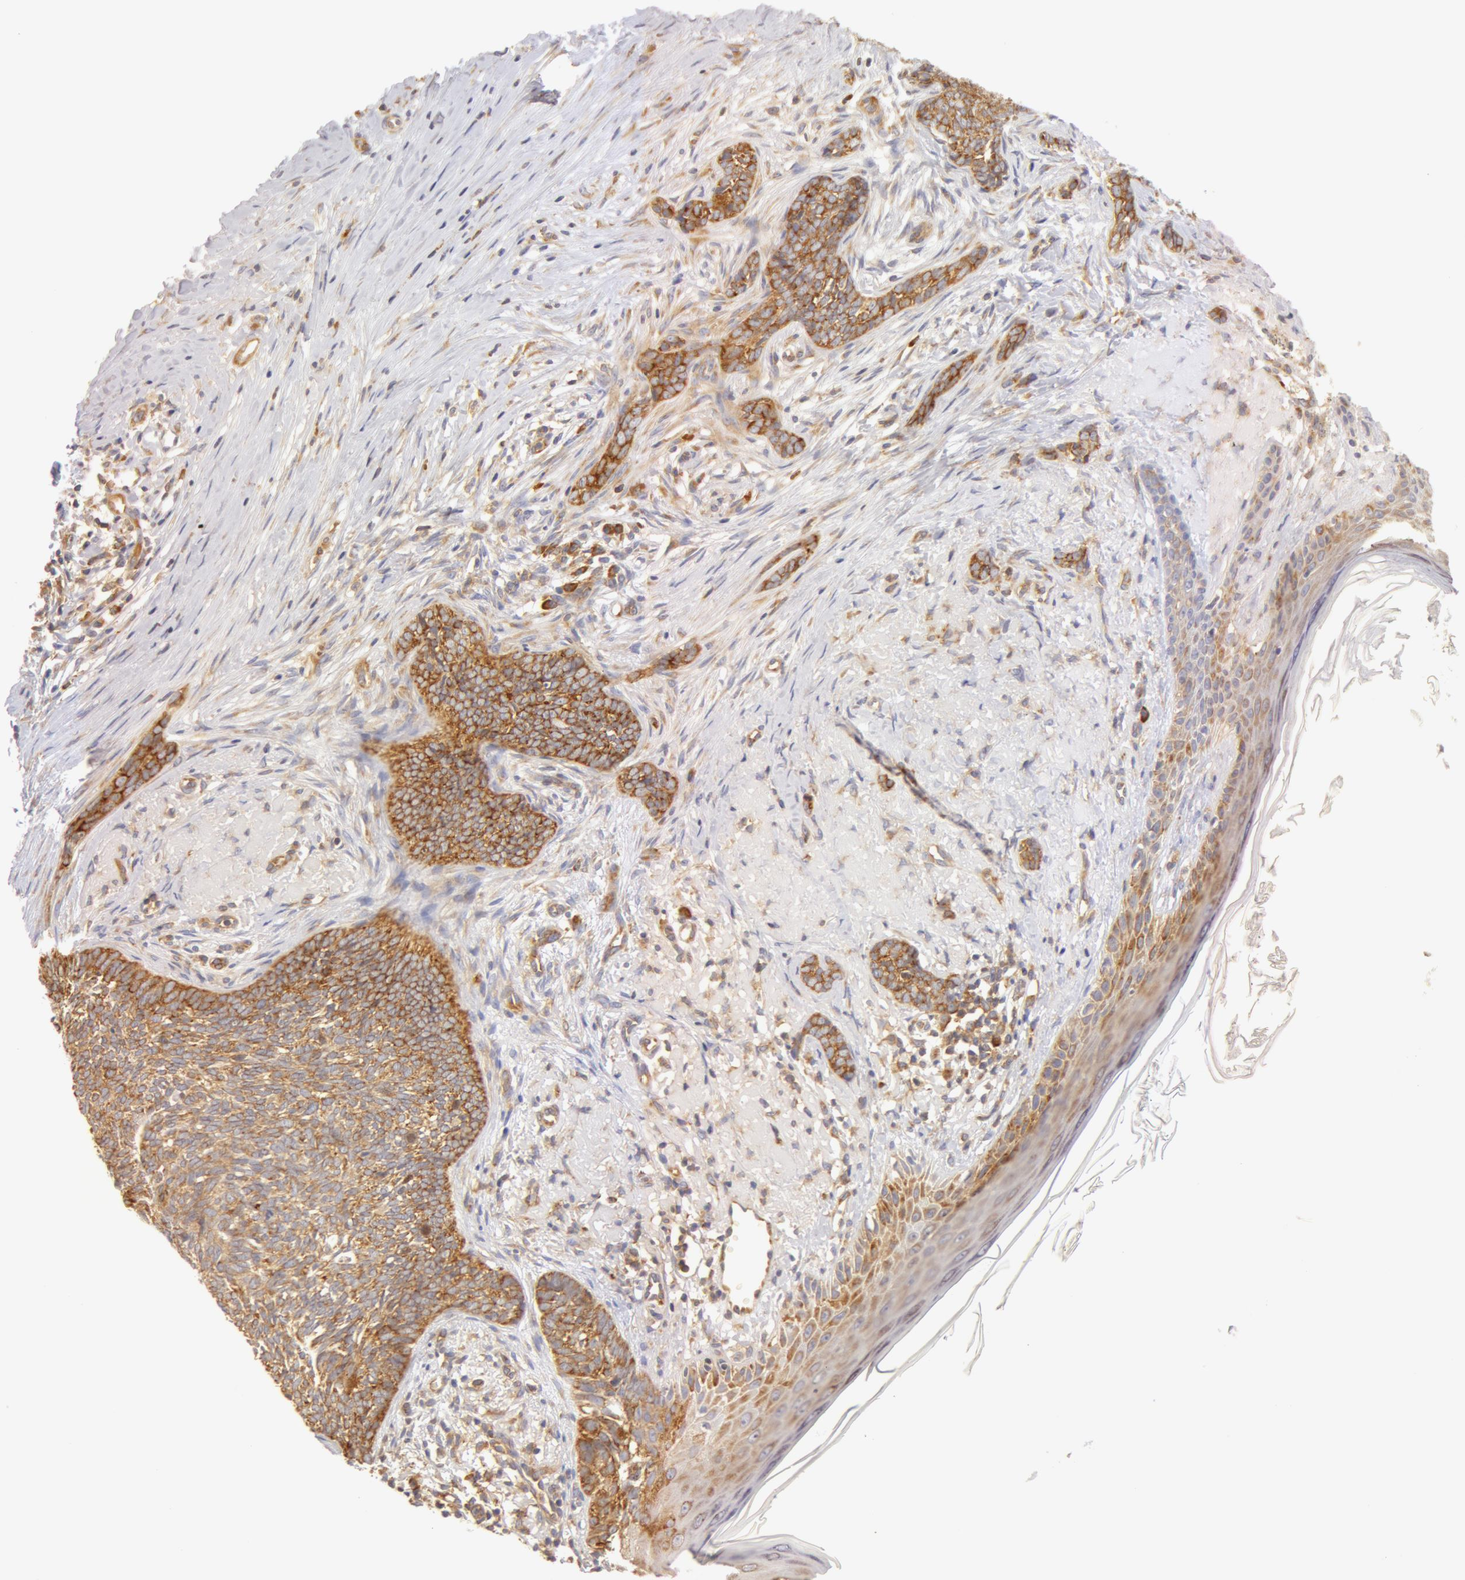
{"staining": {"intensity": "weak", "quantity": ">75%", "location": "cytoplasmic/membranous"}, "tissue": "skin cancer", "cell_type": "Tumor cells", "image_type": "cancer", "snomed": [{"axis": "morphology", "description": "Basal cell carcinoma"}, {"axis": "topography", "description": "Skin"}], "caption": "This photomicrograph demonstrates skin cancer stained with immunohistochemistry to label a protein in brown. The cytoplasmic/membranous of tumor cells show weak positivity for the protein. Nuclei are counter-stained blue.", "gene": "DDX3Y", "patient": {"sex": "female", "age": 81}}